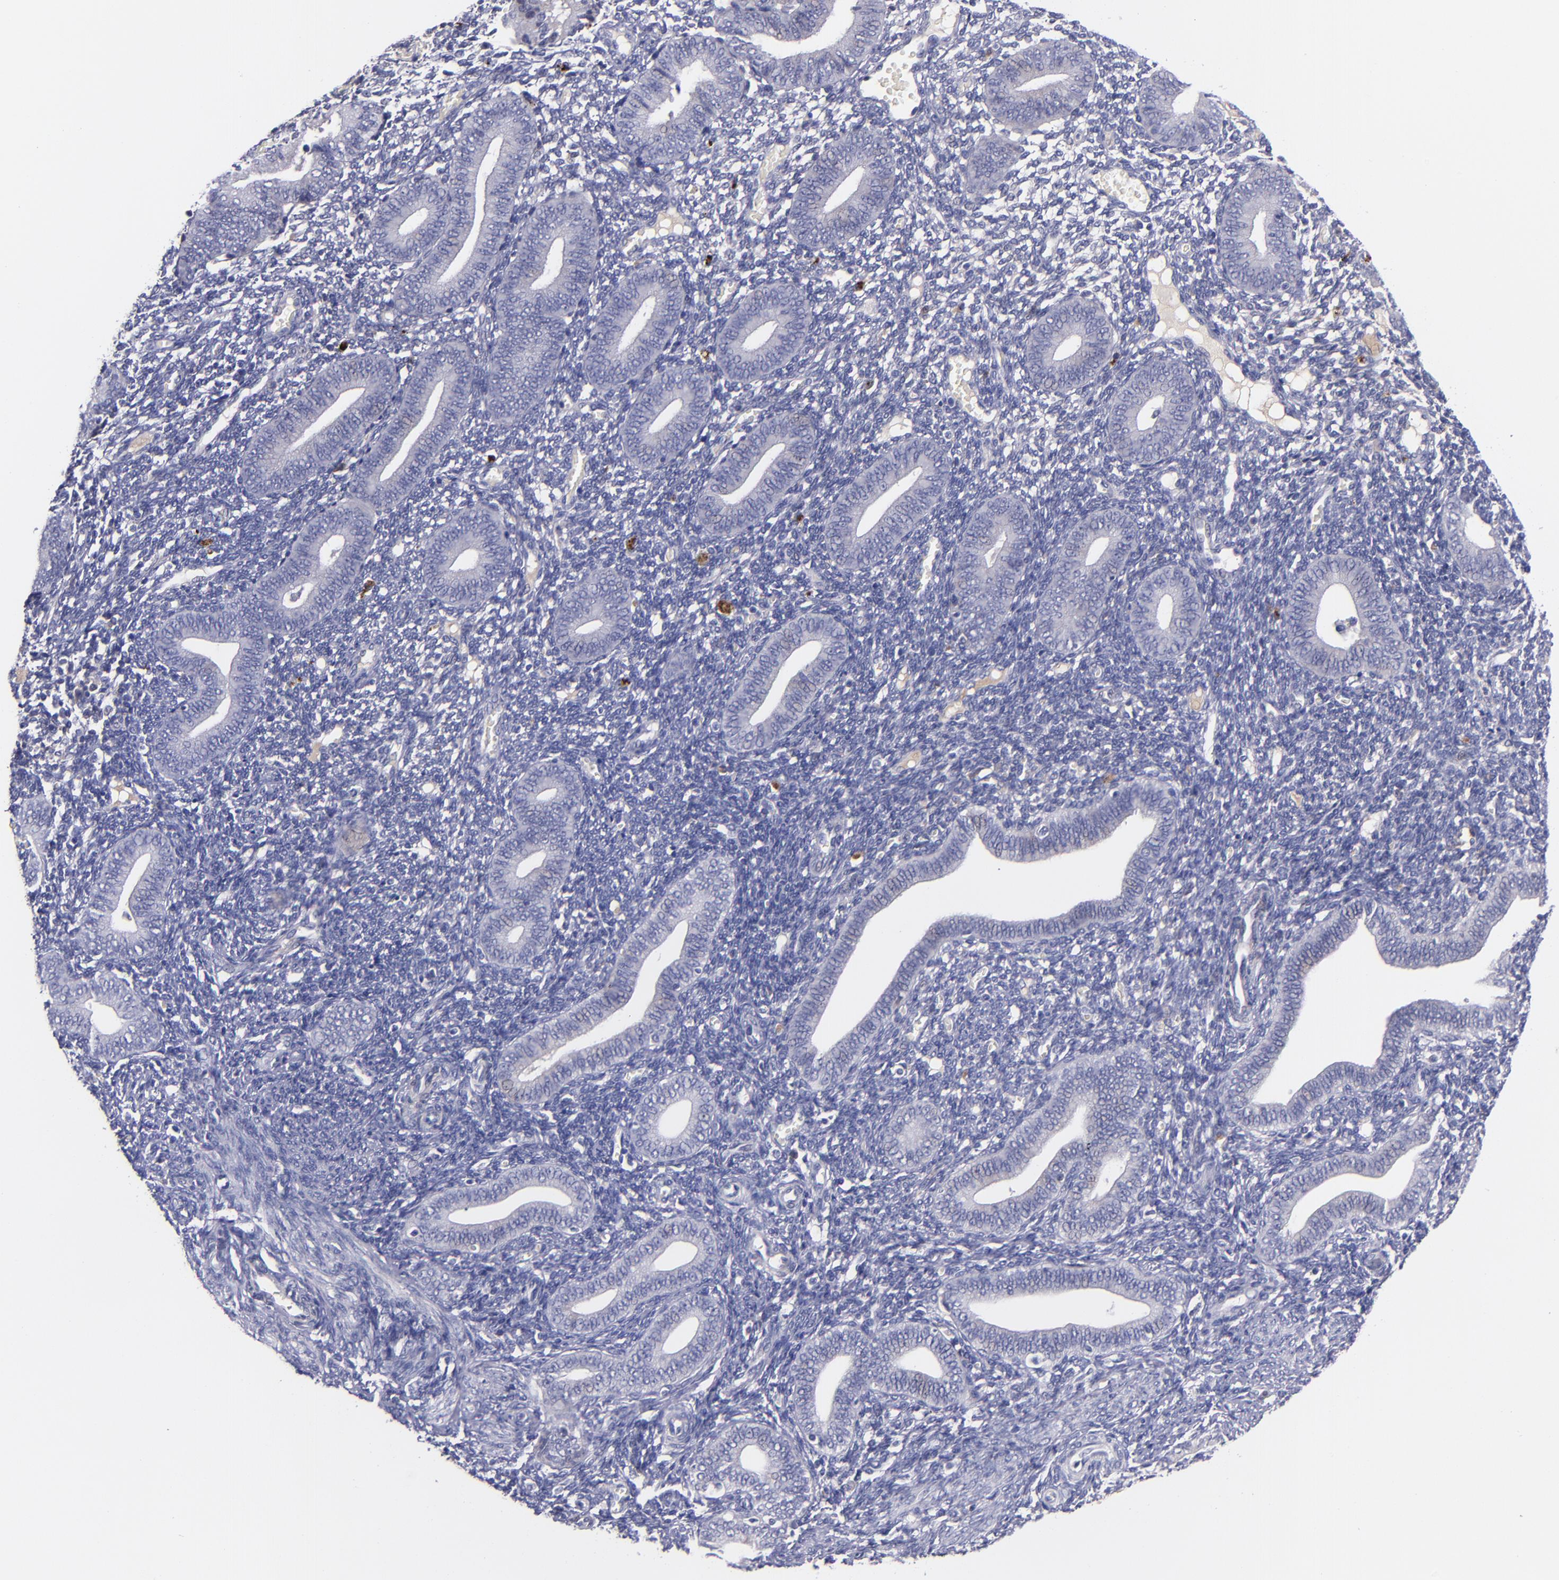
{"staining": {"intensity": "negative", "quantity": "none", "location": "none"}, "tissue": "endometrium", "cell_type": "Cells in endometrial stroma", "image_type": "normal", "snomed": [{"axis": "morphology", "description": "Normal tissue, NOS"}, {"axis": "topography", "description": "Uterus"}, {"axis": "topography", "description": "Endometrium"}], "caption": "The image shows no significant expression in cells in endometrial stroma of endometrium. The staining was performed using DAB to visualize the protein expression in brown, while the nuclei were stained in blue with hematoxylin (Magnification: 20x).", "gene": "RBP4", "patient": {"sex": "female", "age": 33}}